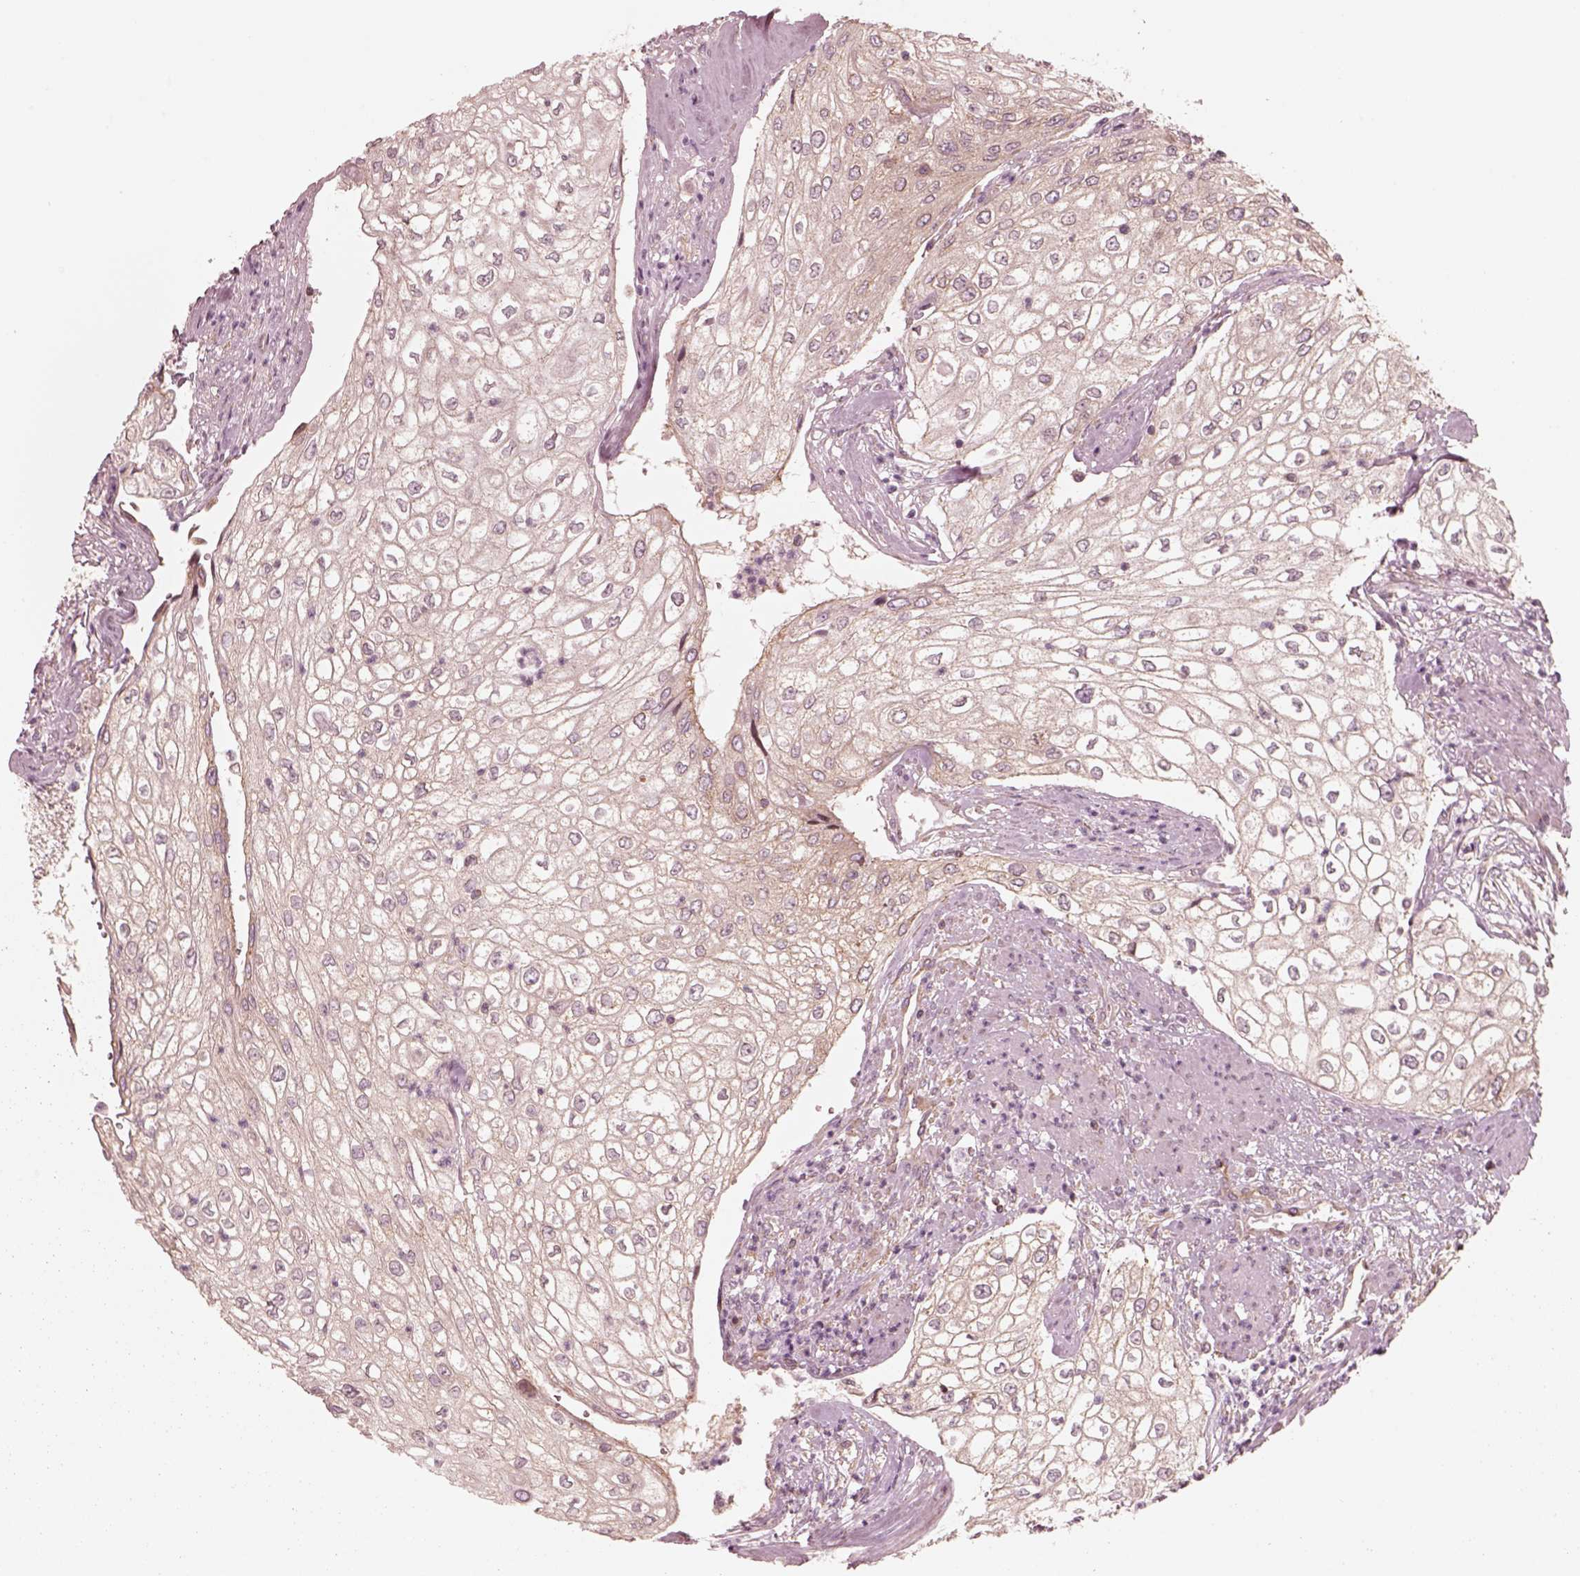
{"staining": {"intensity": "moderate", "quantity": ">75%", "location": "cytoplasmic/membranous"}, "tissue": "urothelial cancer", "cell_type": "Tumor cells", "image_type": "cancer", "snomed": [{"axis": "morphology", "description": "Urothelial carcinoma, High grade"}, {"axis": "topography", "description": "Urinary bladder"}], "caption": "Protein staining shows moderate cytoplasmic/membranous expression in about >75% of tumor cells in urothelial cancer.", "gene": "CNOT2", "patient": {"sex": "male", "age": 62}}